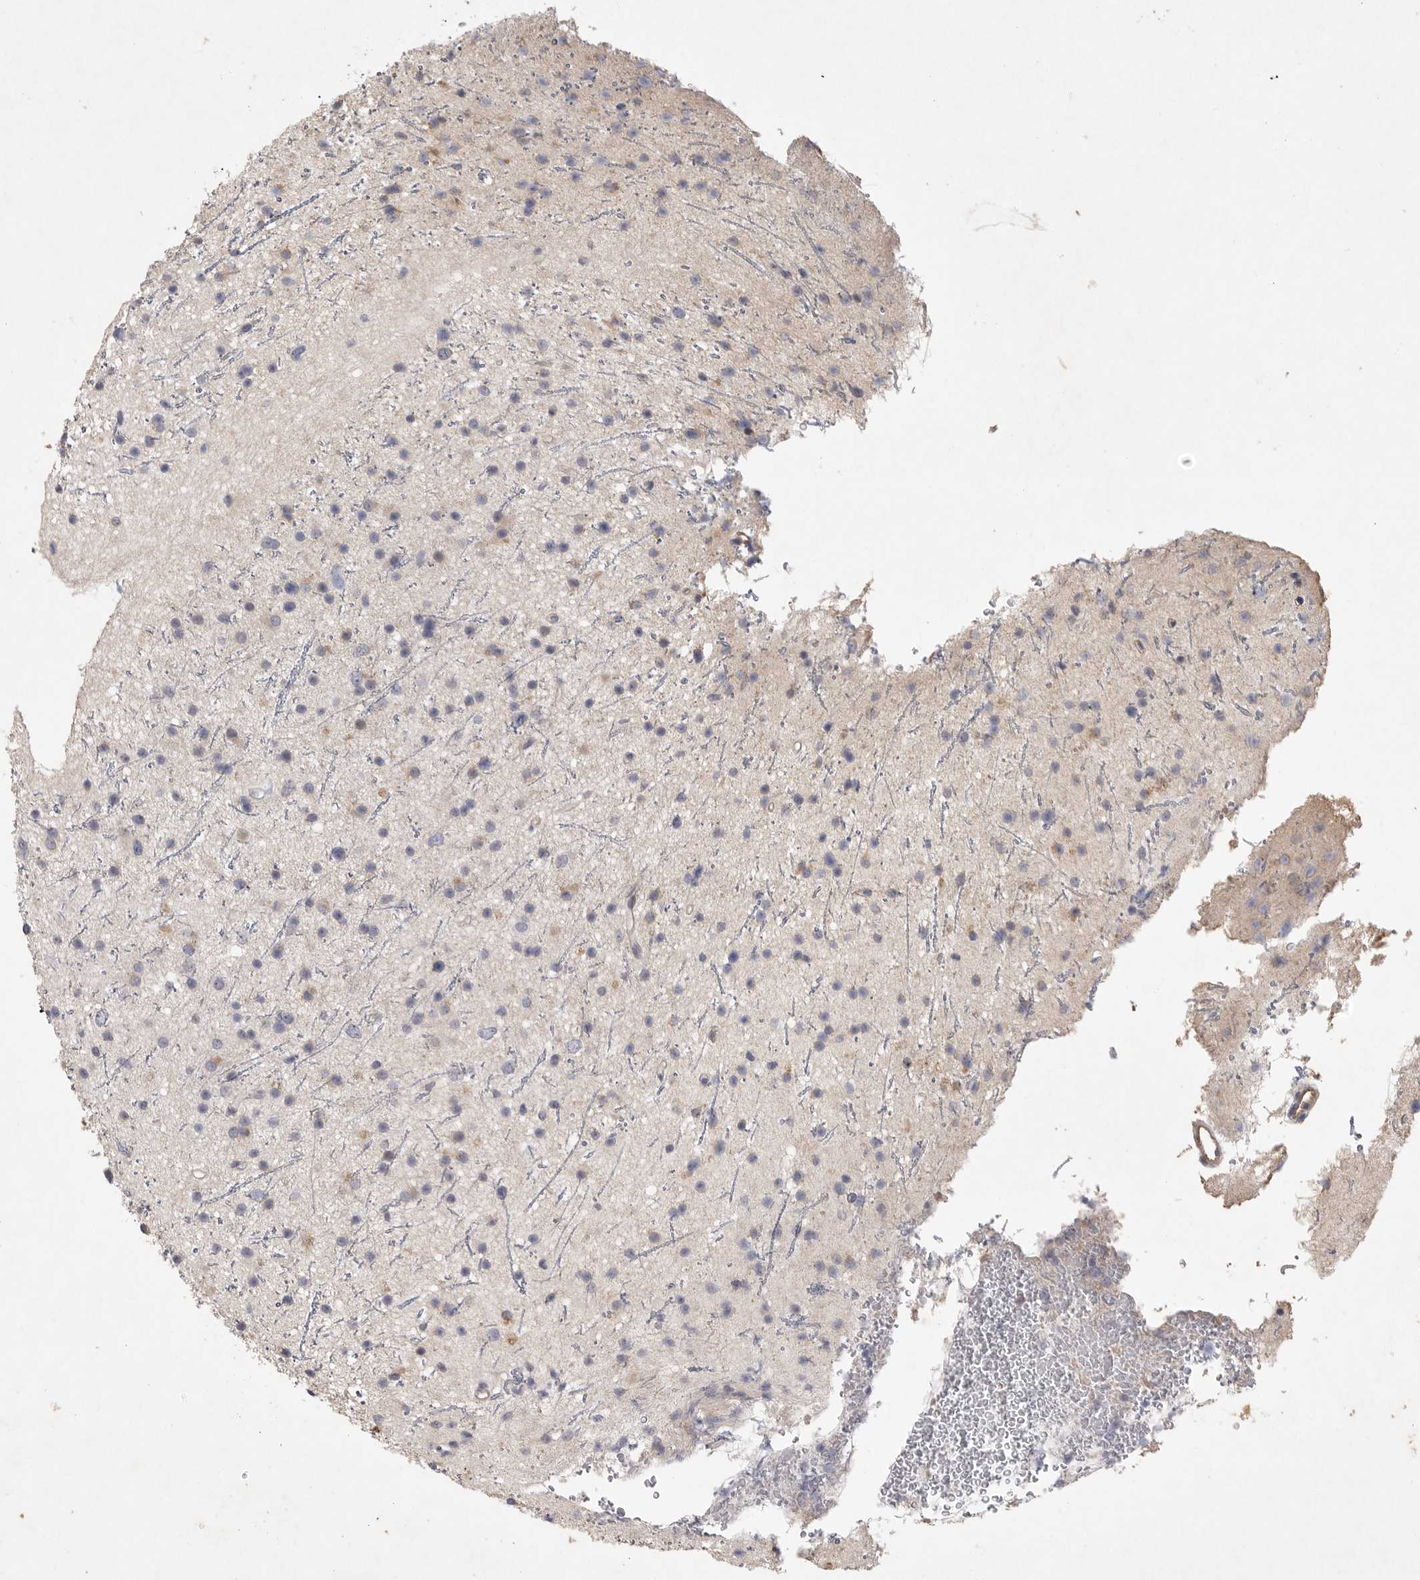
{"staining": {"intensity": "weak", "quantity": "<25%", "location": "cytoplasmic/membranous"}, "tissue": "glioma", "cell_type": "Tumor cells", "image_type": "cancer", "snomed": [{"axis": "morphology", "description": "Glioma, malignant, Low grade"}, {"axis": "topography", "description": "Cerebral cortex"}], "caption": "This is an immunohistochemistry histopathology image of glioma. There is no positivity in tumor cells.", "gene": "EDEM3", "patient": {"sex": "female", "age": 39}}